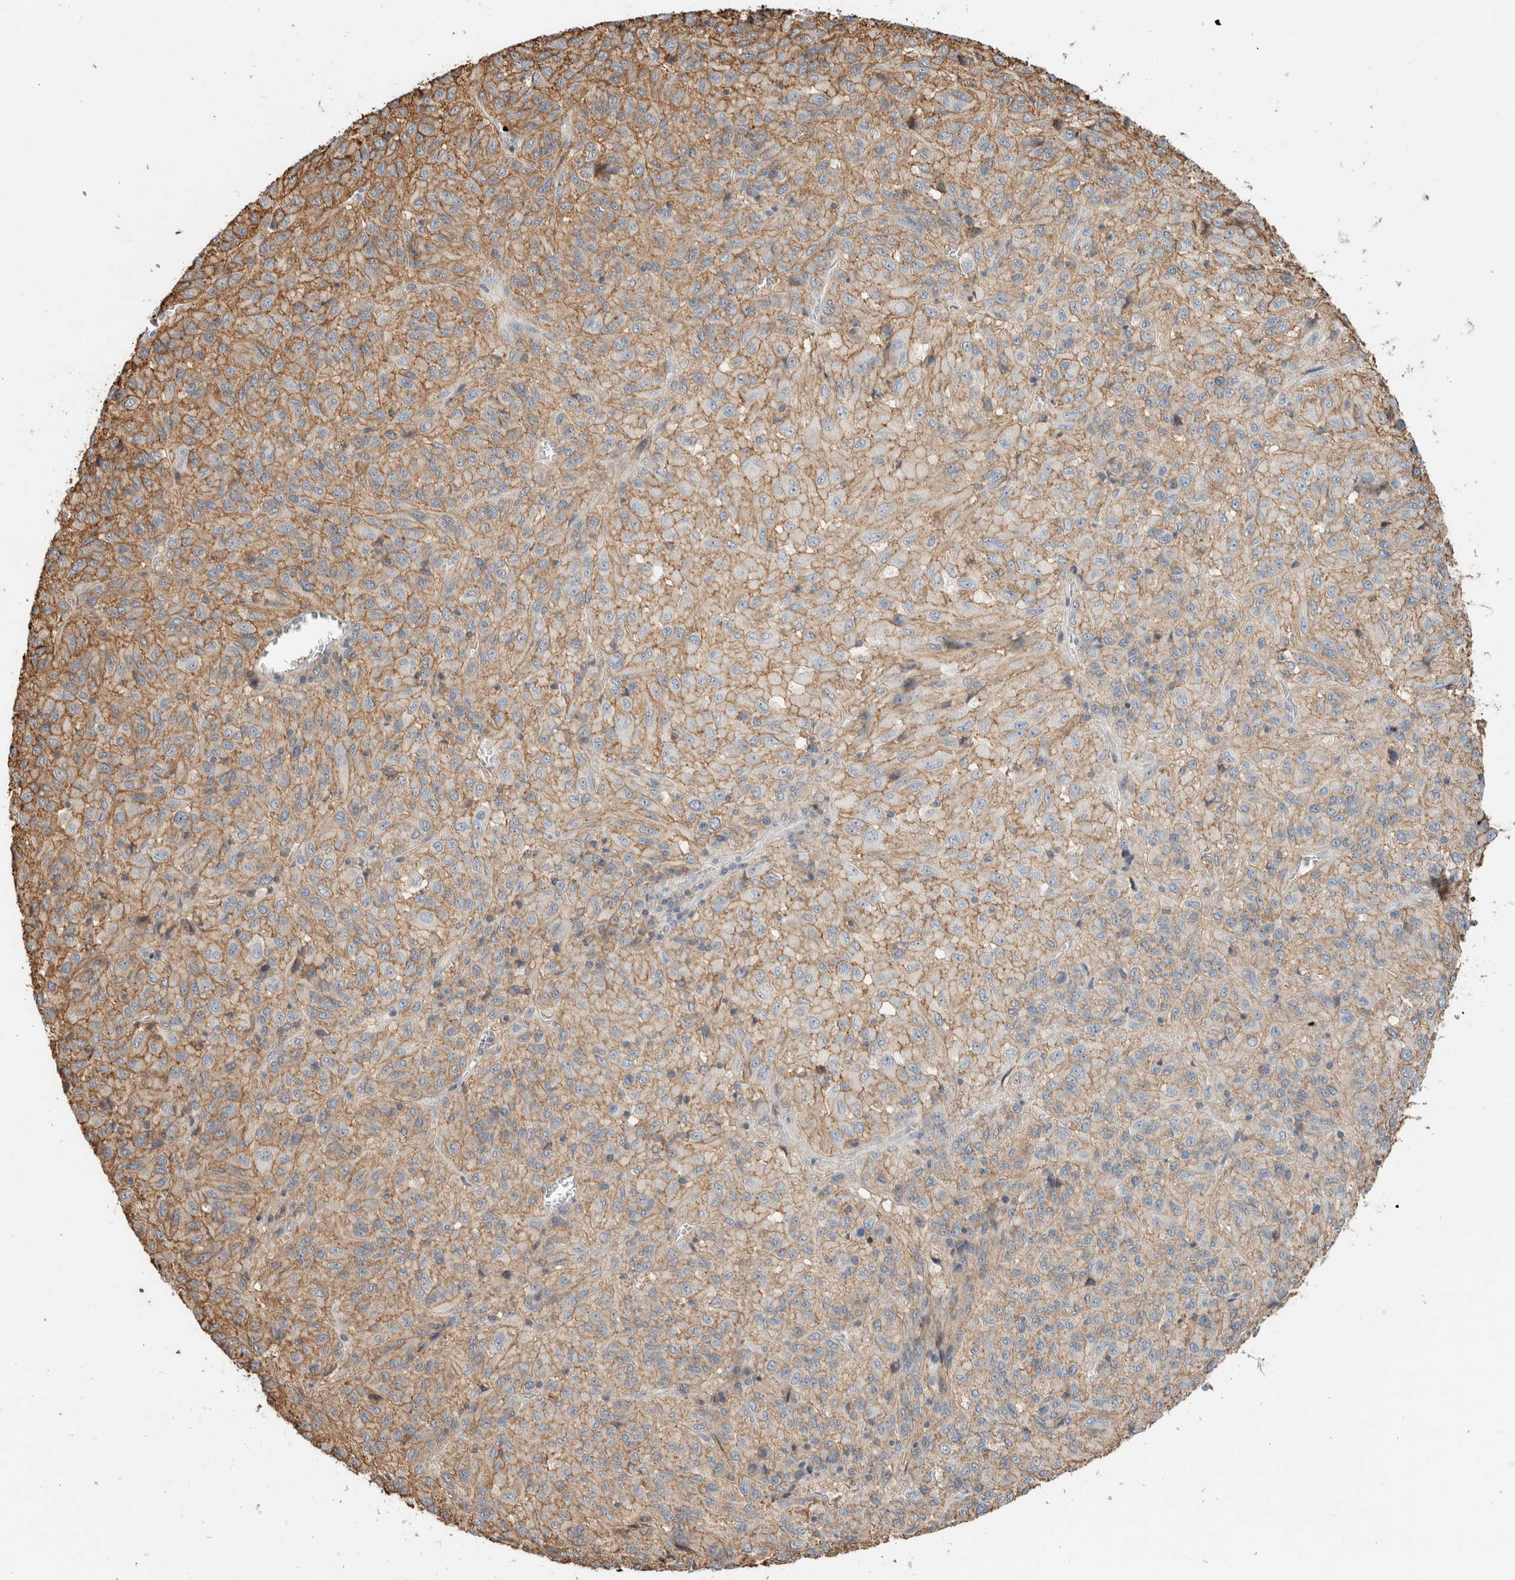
{"staining": {"intensity": "moderate", "quantity": ">75%", "location": "cytoplasmic/membranous"}, "tissue": "melanoma", "cell_type": "Tumor cells", "image_type": "cancer", "snomed": [{"axis": "morphology", "description": "Malignant melanoma, Metastatic site"}, {"axis": "topography", "description": "Lung"}], "caption": "IHC of human malignant melanoma (metastatic site) exhibits medium levels of moderate cytoplasmic/membranous expression in approximately >75% of tumor cells.", "gene": "ERCC6L2", "patient": {"sex": "male", "age": 64}}